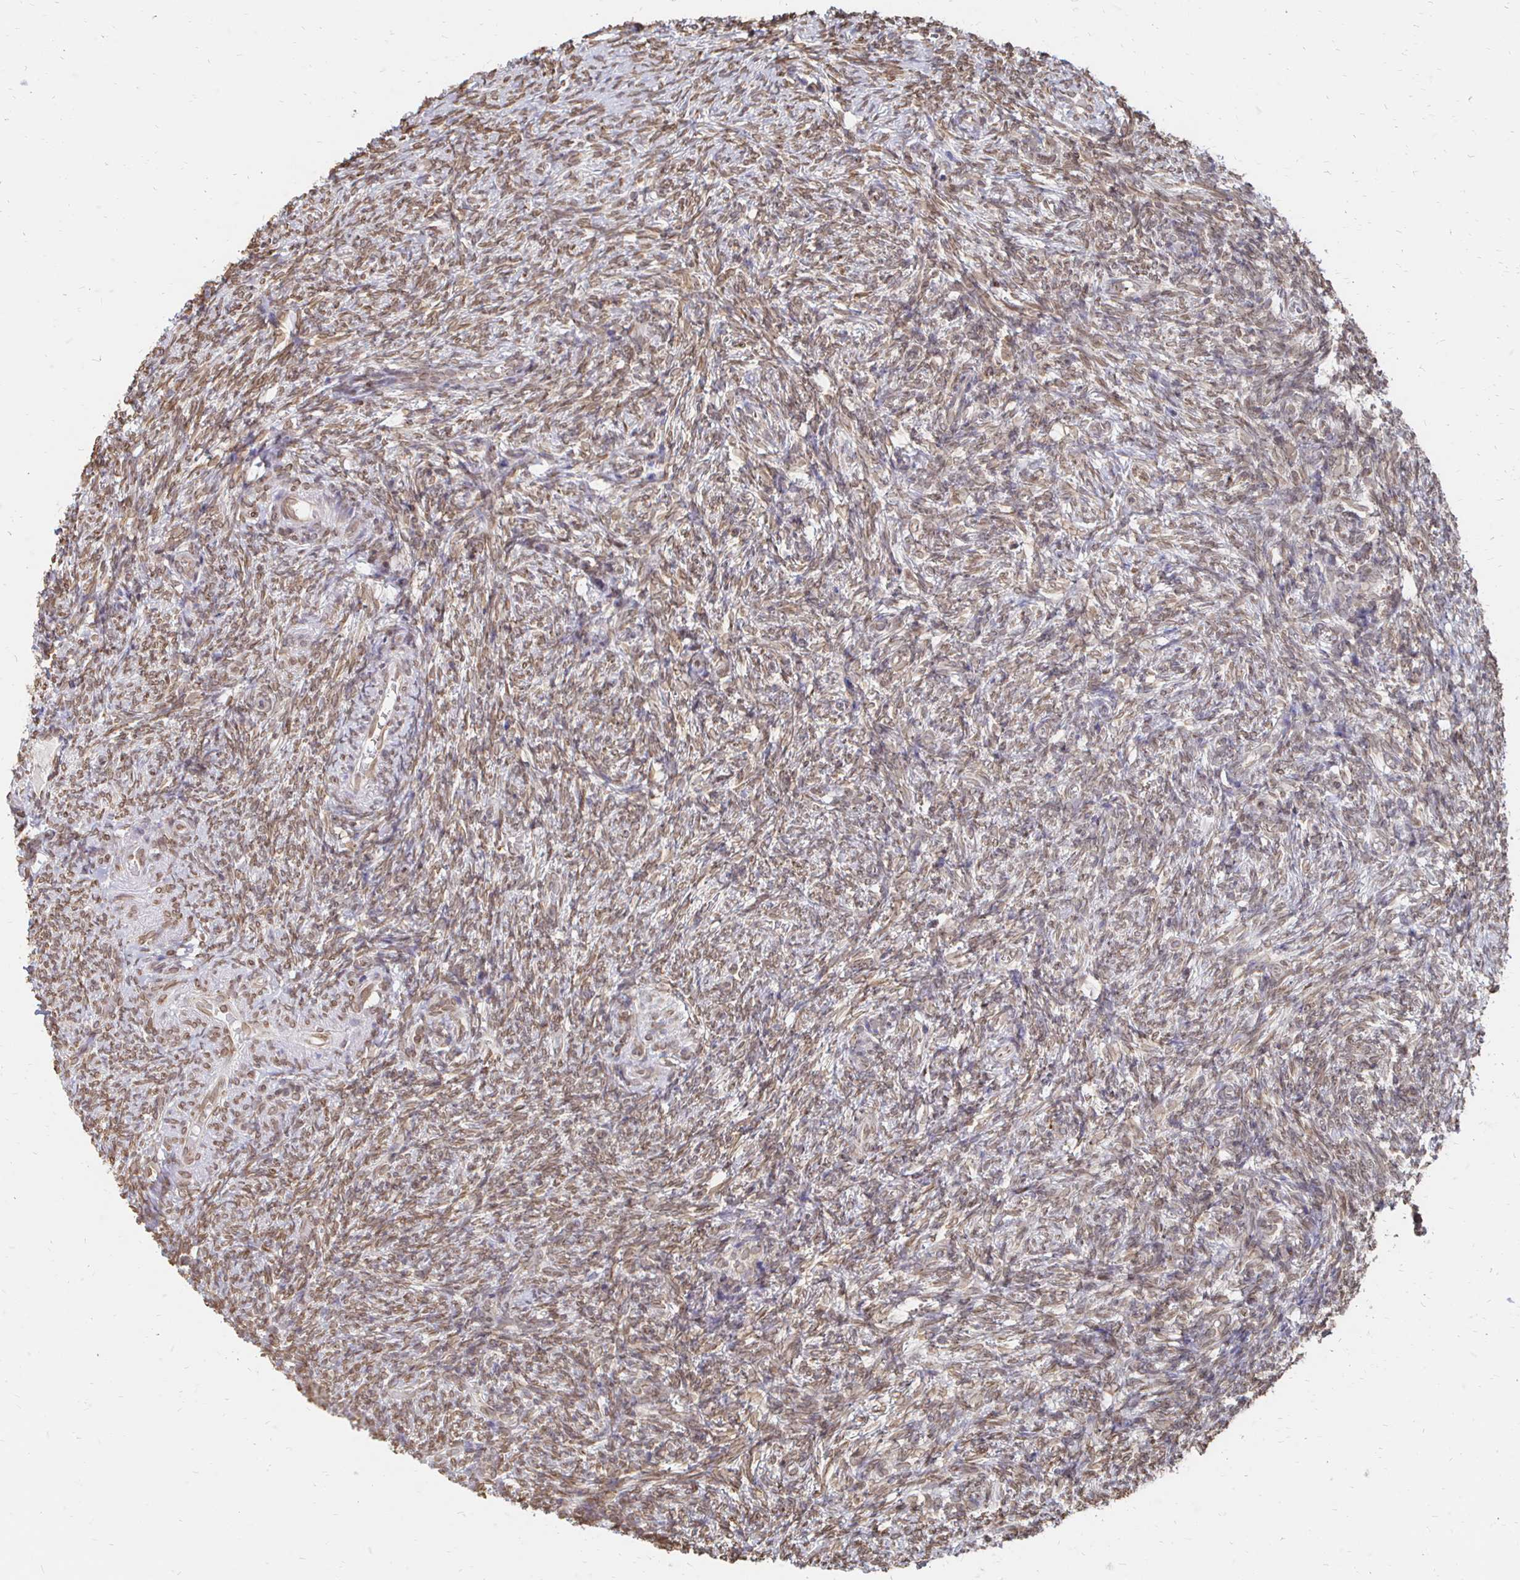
{"staining": {"intensity": "moderate", "quantity": "25%-75%", "location": "cytoplasmic/membranous,nuclear"}, "tissue": "ovary", "cell_type": "Follicle cells", "image_type": "normal", "snomed": [{"axis": "morphology", "description": "Normal tissue, NOS"}, {"axis": "topography", "description": "Ovary"}], "caption": "Immunohistochemistry image of benign ovary: human ovary stained using immunohistochemistry (IHC) shows medium levels of moderate protein expression localized specifically in the cytoplasmic/membranous,nuclear of follicle cells, appearing as a cytoplasmic/membranous,nuclear brown color.", "gene": "PELI3", "patient": {"sex": "female", "age": 39}}